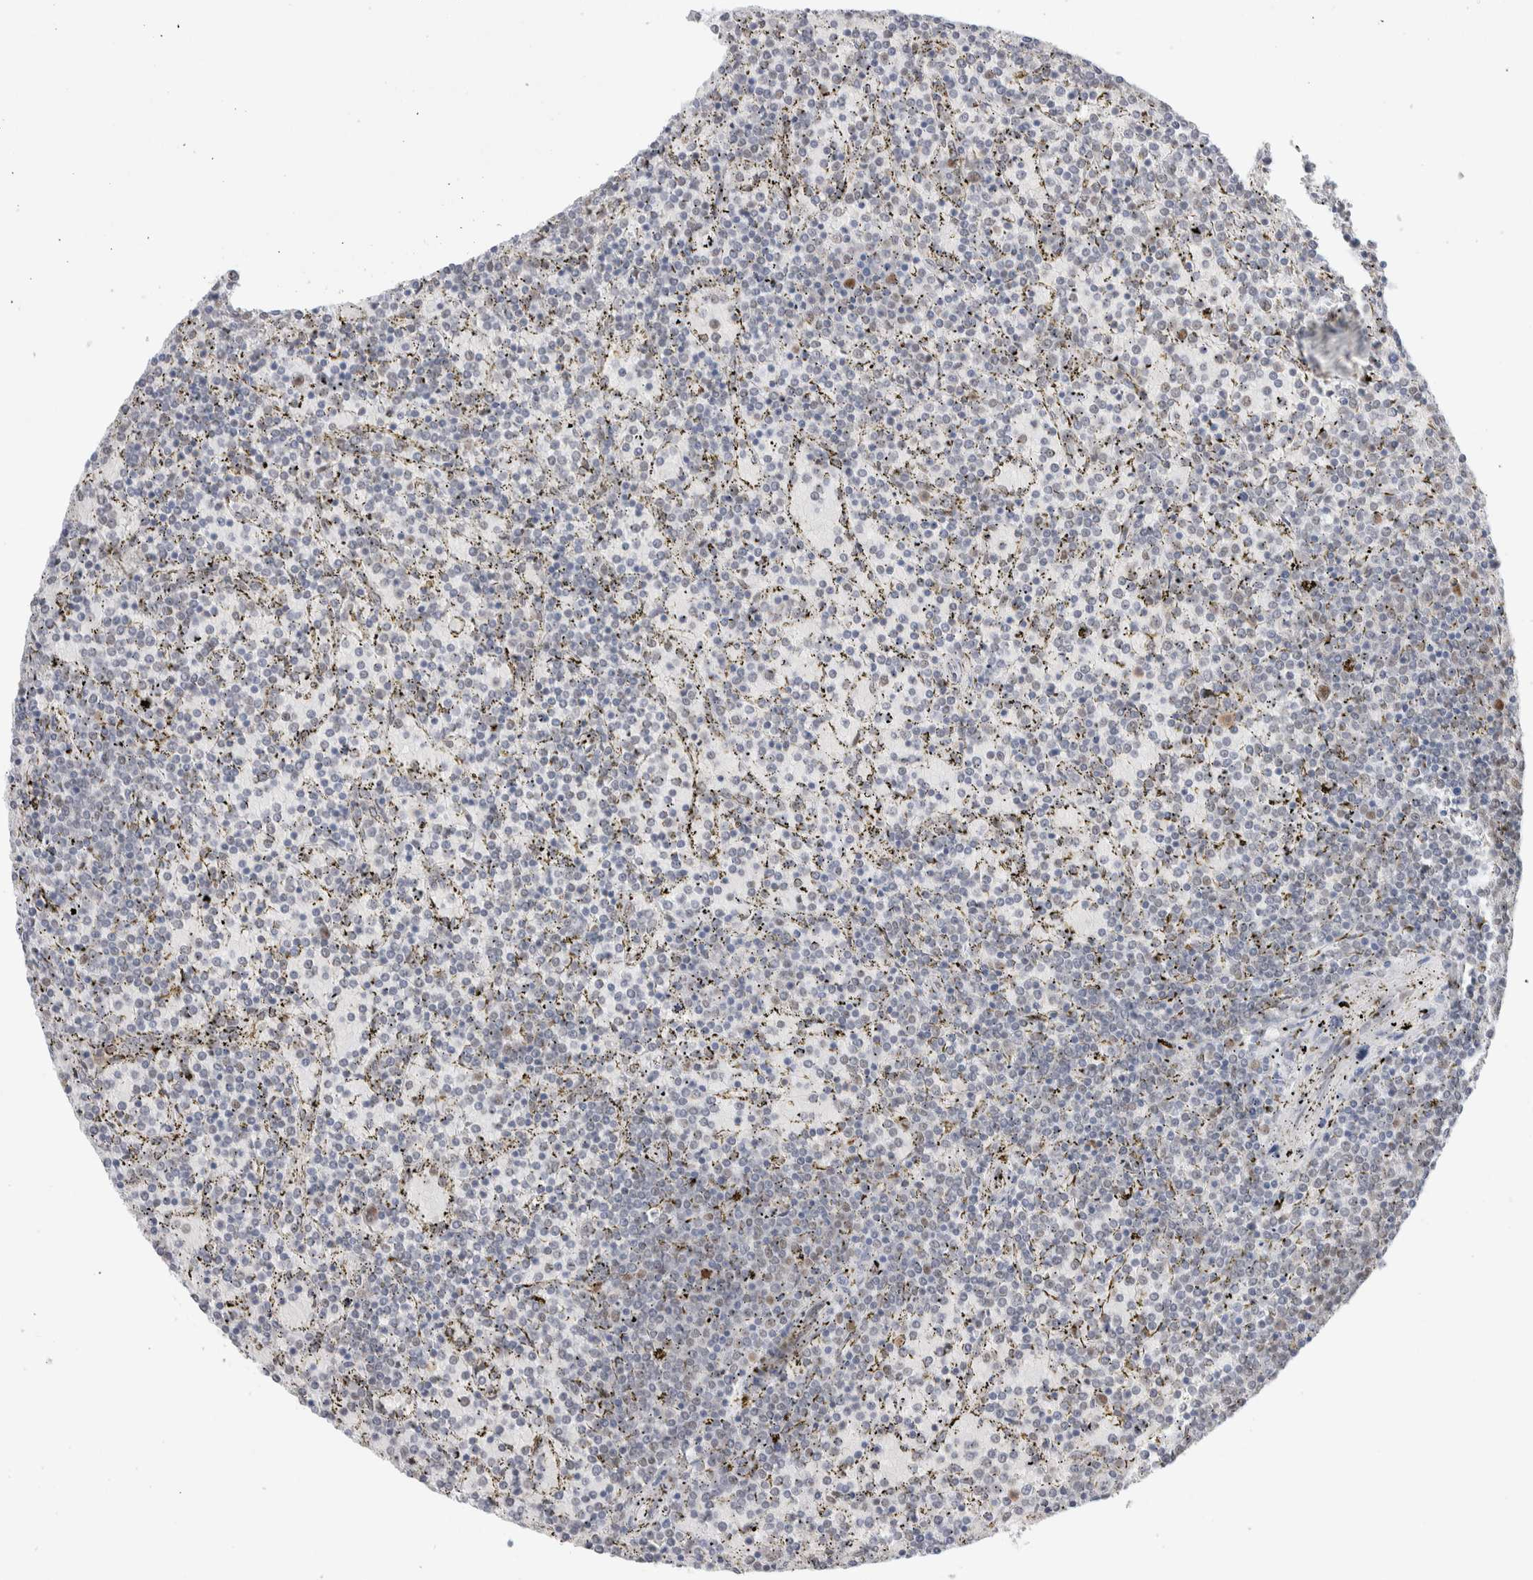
{"staining": {"intensity": "negative", "quantity": "none", "location": "none"}, "tissue": "lymphoma", "cell_type": "Tumor cells", "image_type": "cancer", "snomed": [{"axis": "morphology", "description": "Malignant lymphoma, non-Hodgkin's type, Low grade"}, {"axis": "topography", "description": "Spleen"}], "caption": "Histopathology image shows no significant protein staining in tumor cells of low-grade malignant lymphoma, non-Hodgkin's type.", "gene": "PRMT1", "patient": {"sex": "female", "age": 77}}